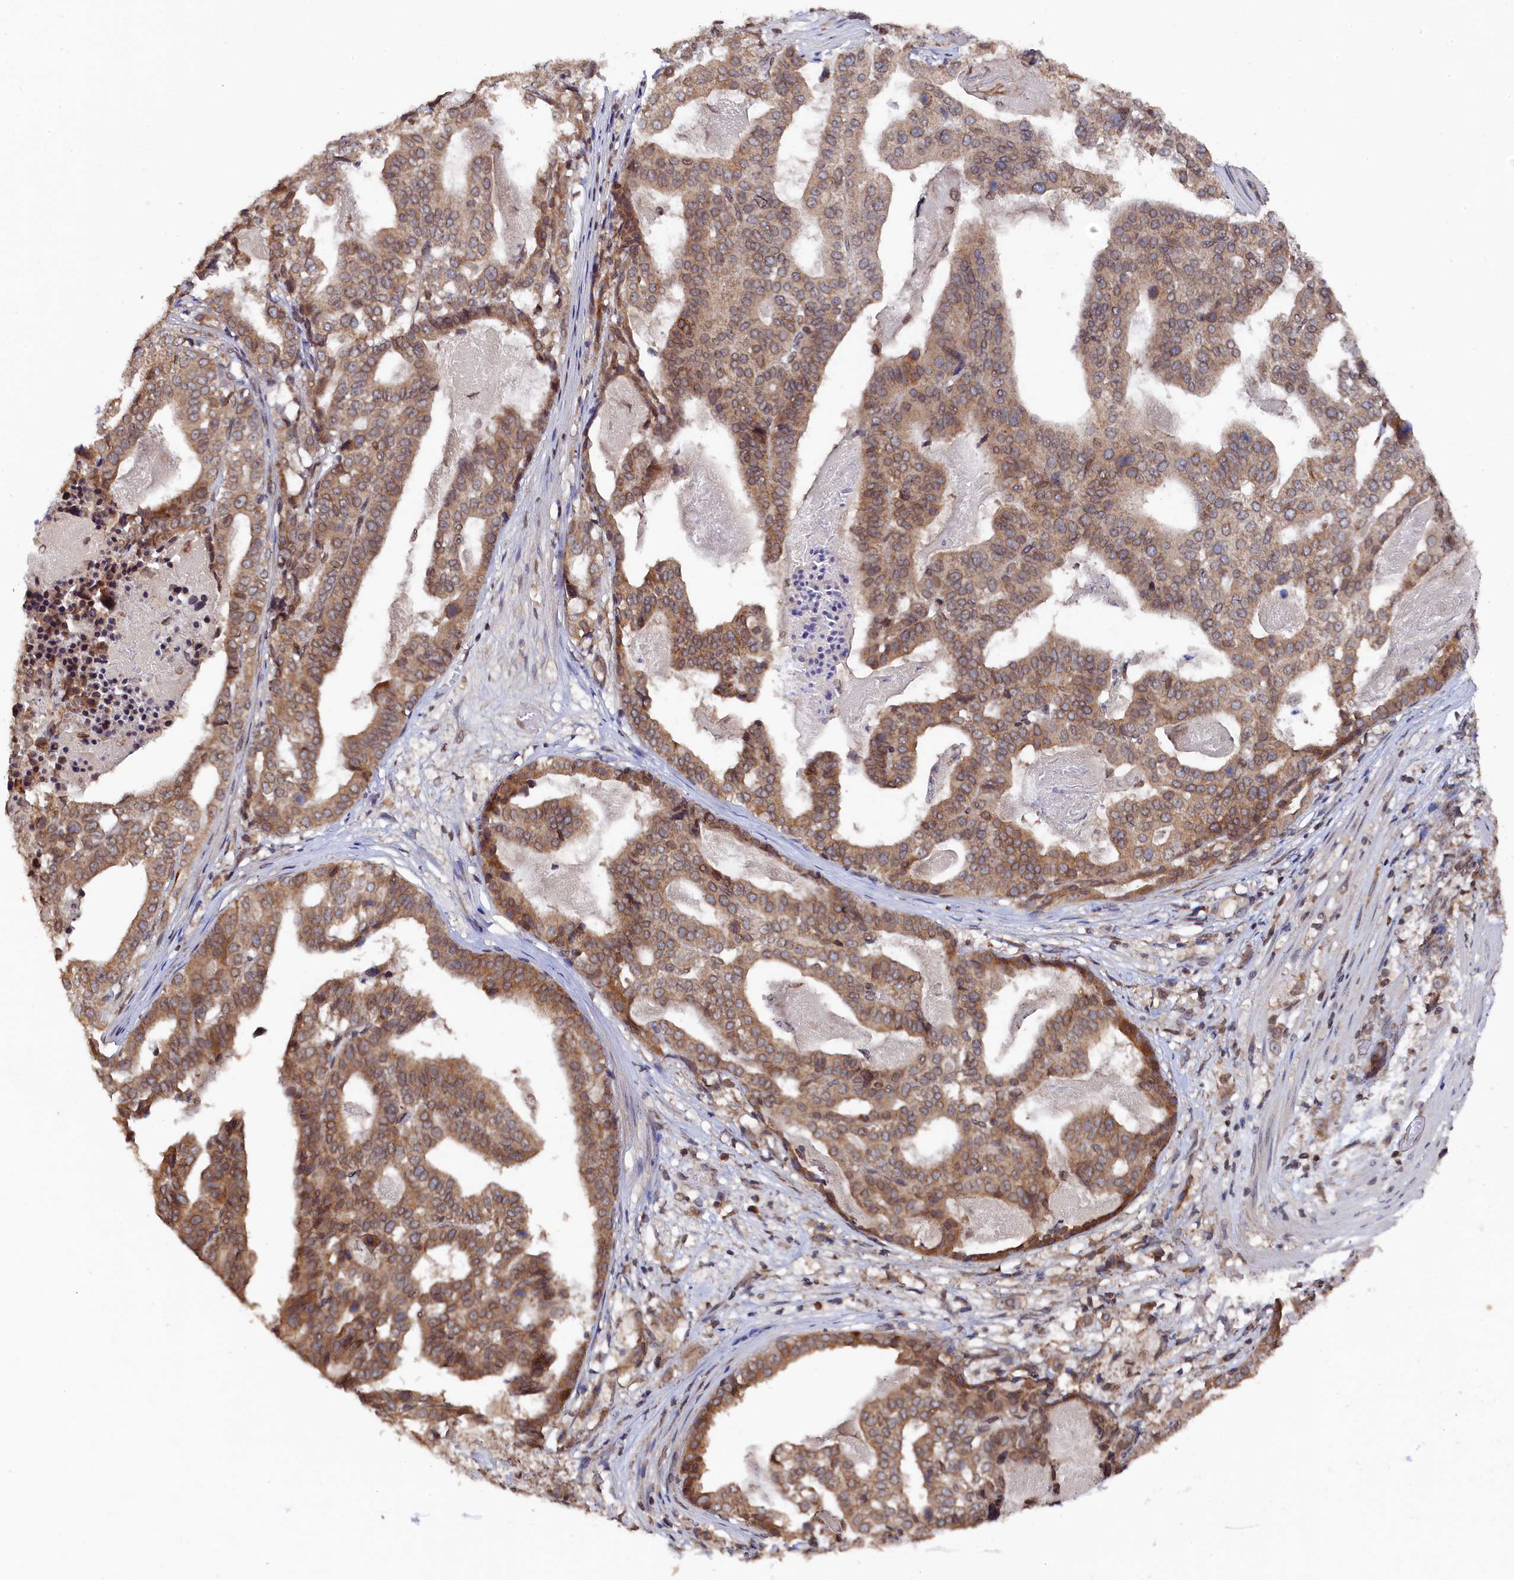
{"staining": {"intensity": "moderate", "quantity": ">75%", "location": "cytoplasmic/membranous"}, "tissue": "stomach cancer", "cell_type": "Tumor cells", "image_type": "cancer", "snomed": [{"axis": "morphology", "description": "Adenocarcinoma, NOS"}, {"axis": "topography", "description": "Stomach"}], "caption": "This histopathology image displays immunohistochemistry (IHC) staining of stomach cancer (adenocarcinoma), with medium moderate cytoplasmic/membranous expression in about >75% of tumor cells.", "gene": "ANKEF1", "patient": {"sex": "male", "age": 48}}